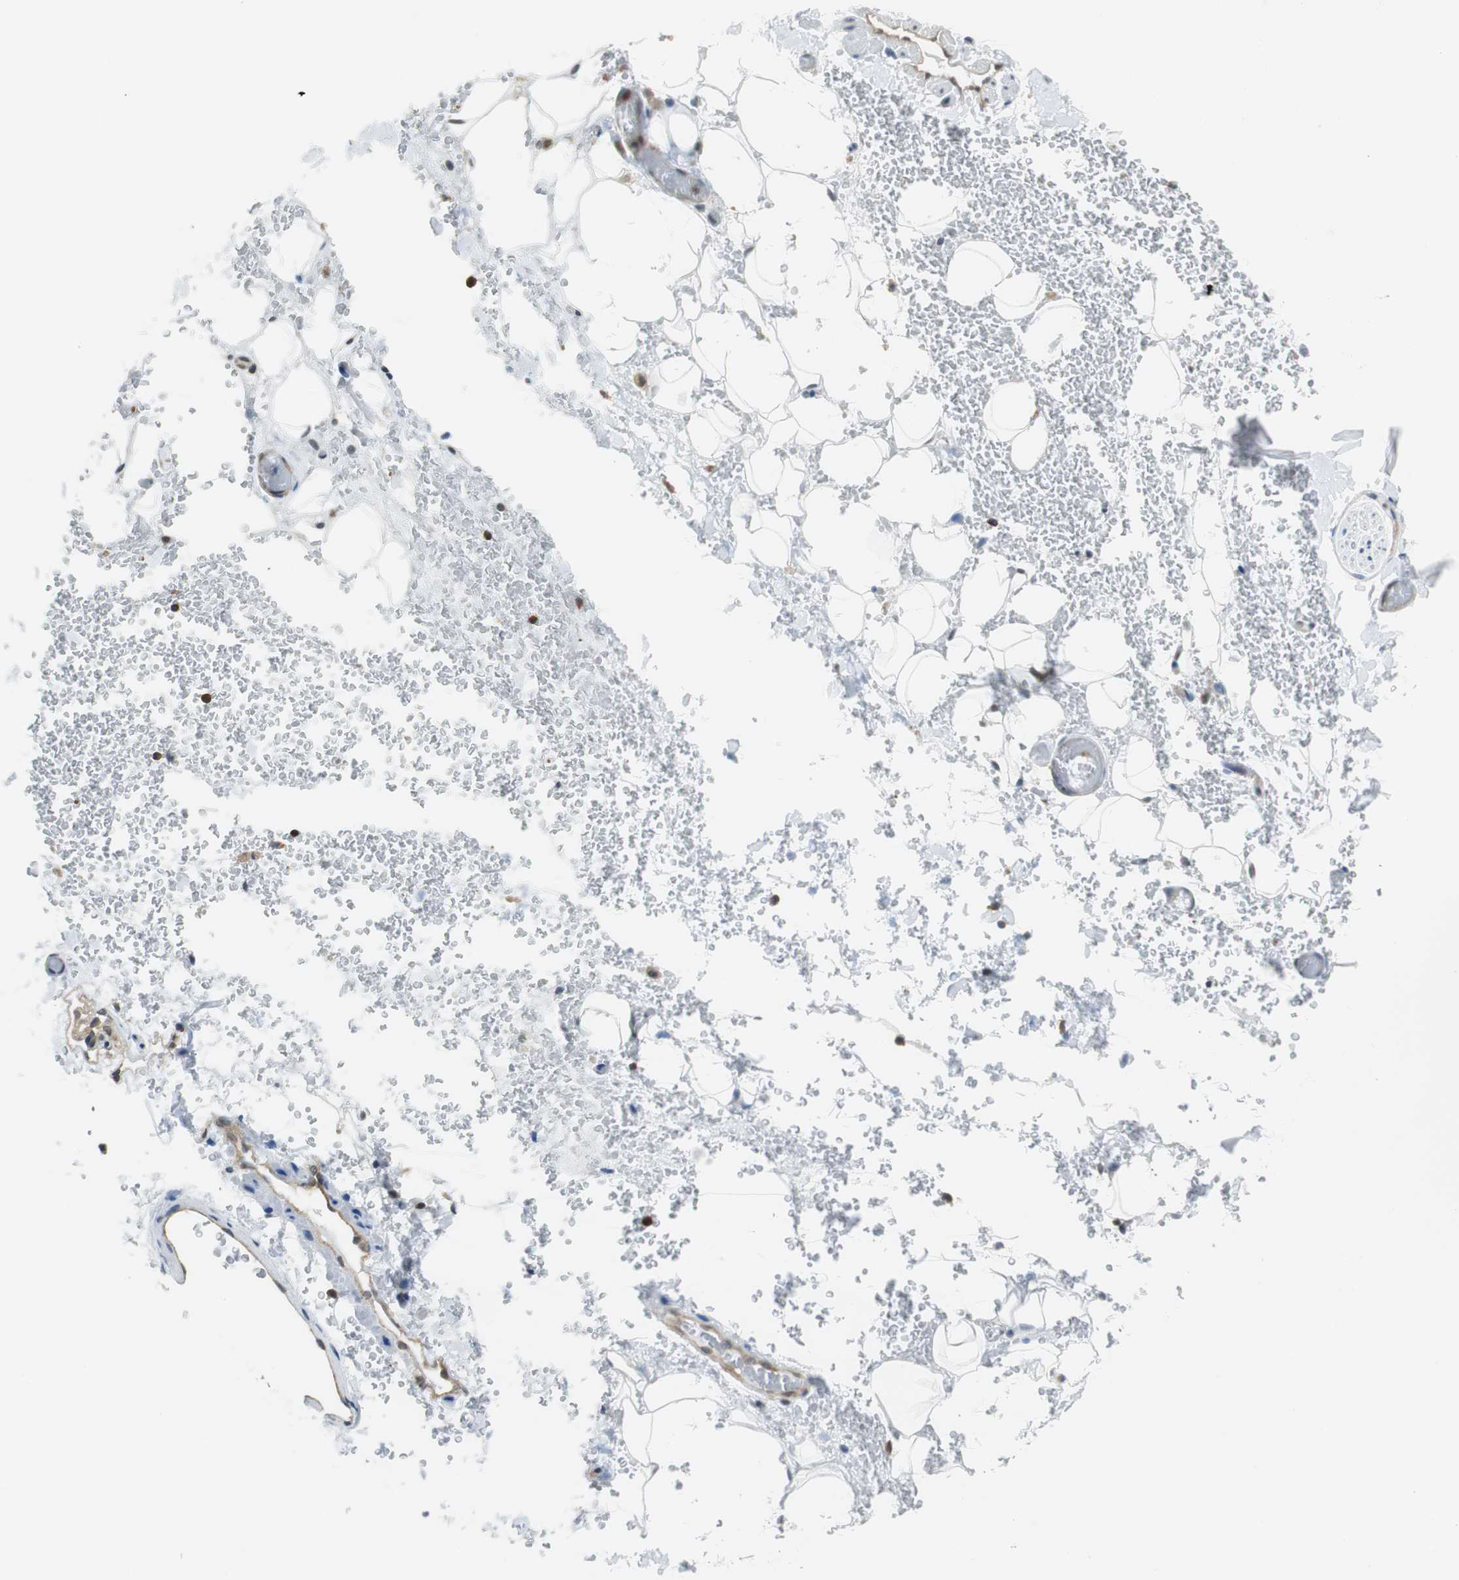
{"staining": {"intensity": "negative", "quantity": "none", "location": "none"}, "tissue": "adipose tissue", "cell_type": "Adipocytes", "image_type": "normal", "snomed": [{"axis": "morphology", "description": "Normal tissue, NOS"}, {"axis": "morphology", "description": "Inflammation, NOS"}, {"axis": "topography", "description": "Breast"}], "caption": "A micrograph of human adipose tissue is negative for staining in adipocytes. (IHC, brightfield microscopy, high magnification).", "gene": "ARPC3", "patient": {"sex": "female", "age": 65}}